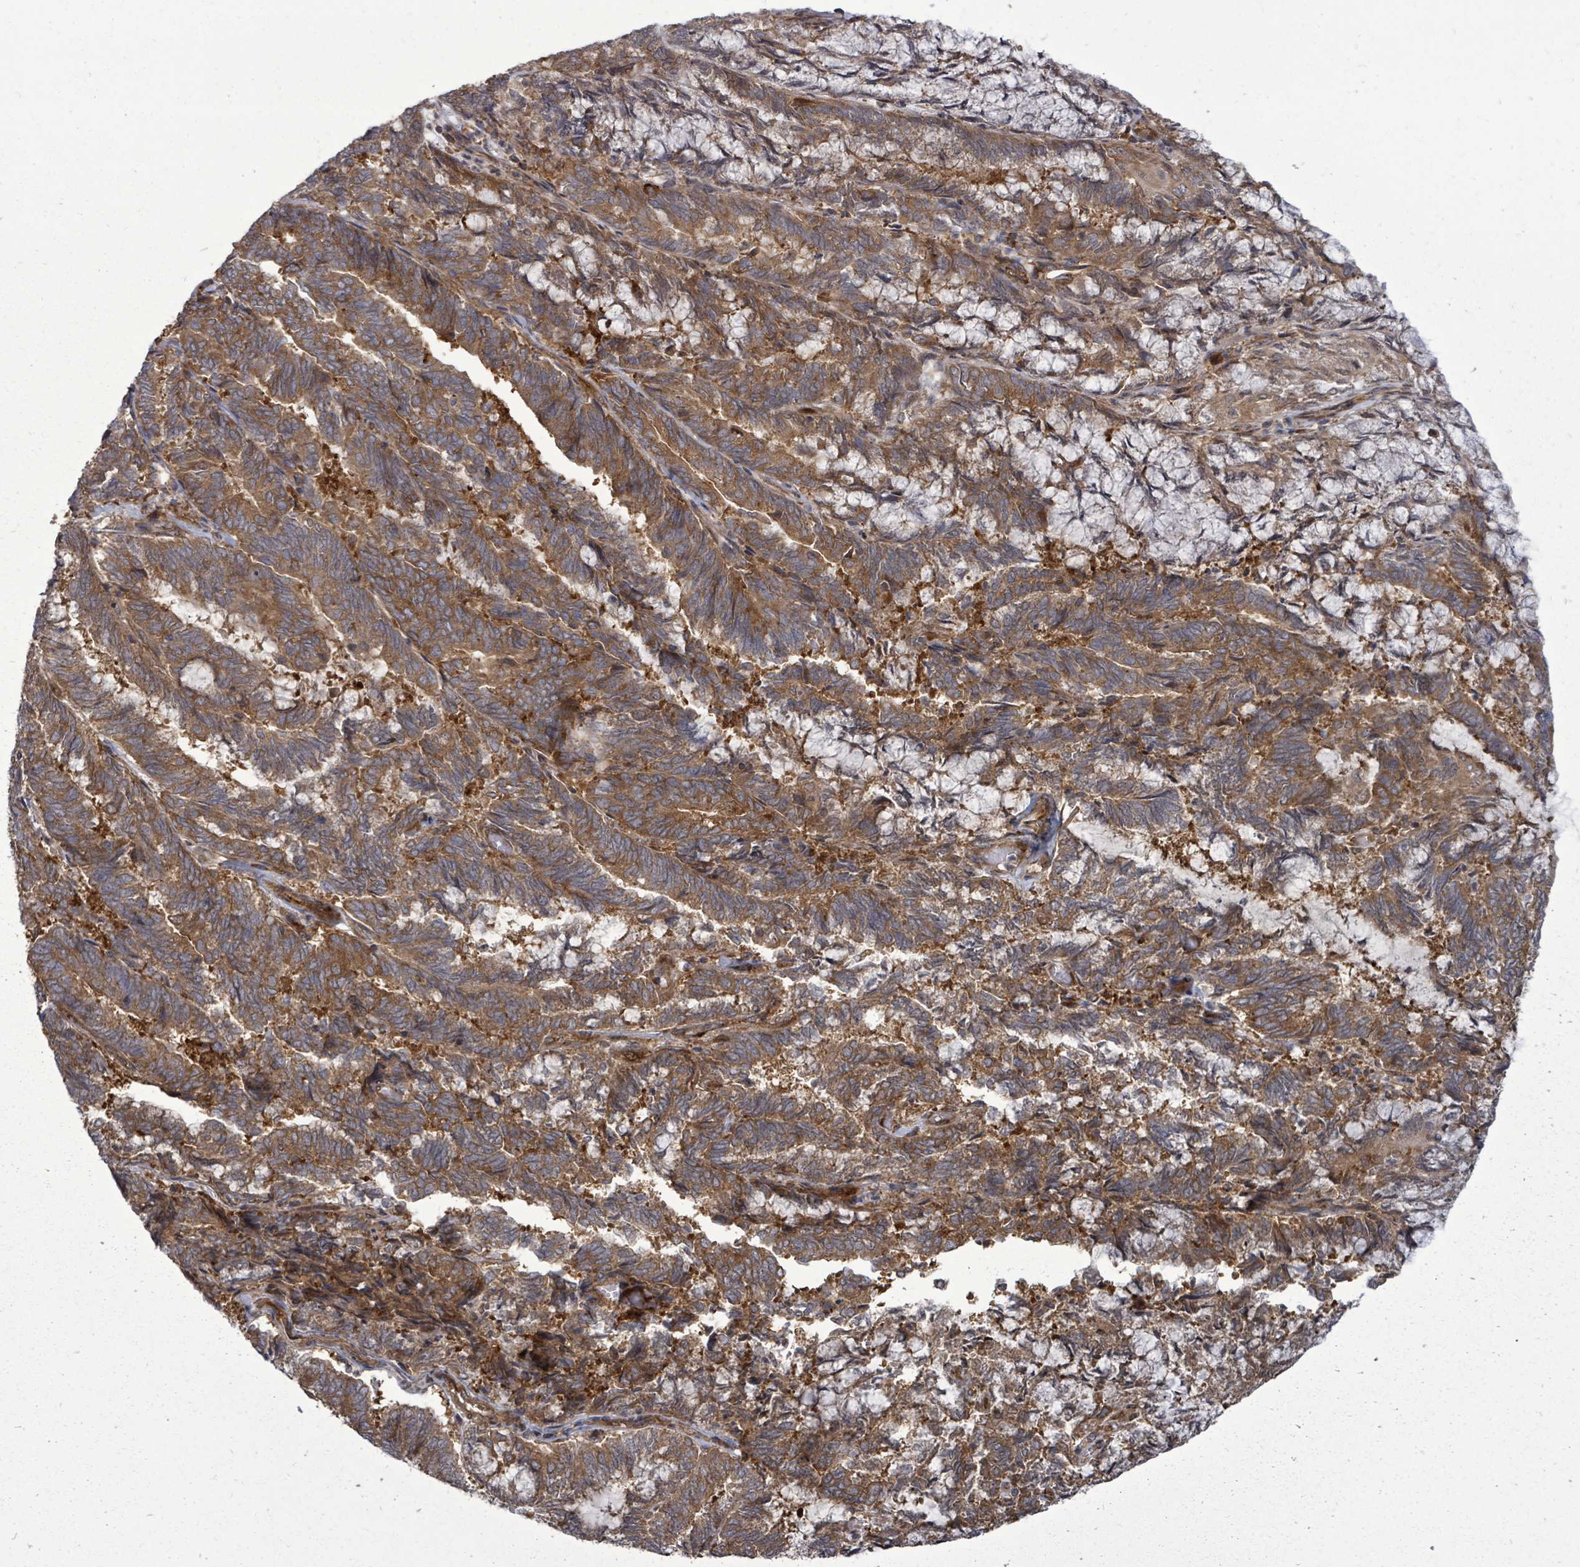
{"staining": {"intensity": "moderate", "quantity": ">75%", "location": "cytoplasmic/membranous"}, "tissue": "endometrial cancer", "cell_type": "Tumor cells", "image_type": "cancer", "snomed": [{"axis": "morphology", "description": "Adenocarcinoma, NOS"}, {"axis": "topography", "description": "Endometrium"}], "caption": "Immunohistochemical staining of endometrial cancer reveals moderate cytoplasmic/membranous protein staining in approximately >75% of tumor cells. (DAB IHC with brightfield microscopy, high magnification).", "gene": "EIF3C", "patient": {"sex": "female", "age": 80}}